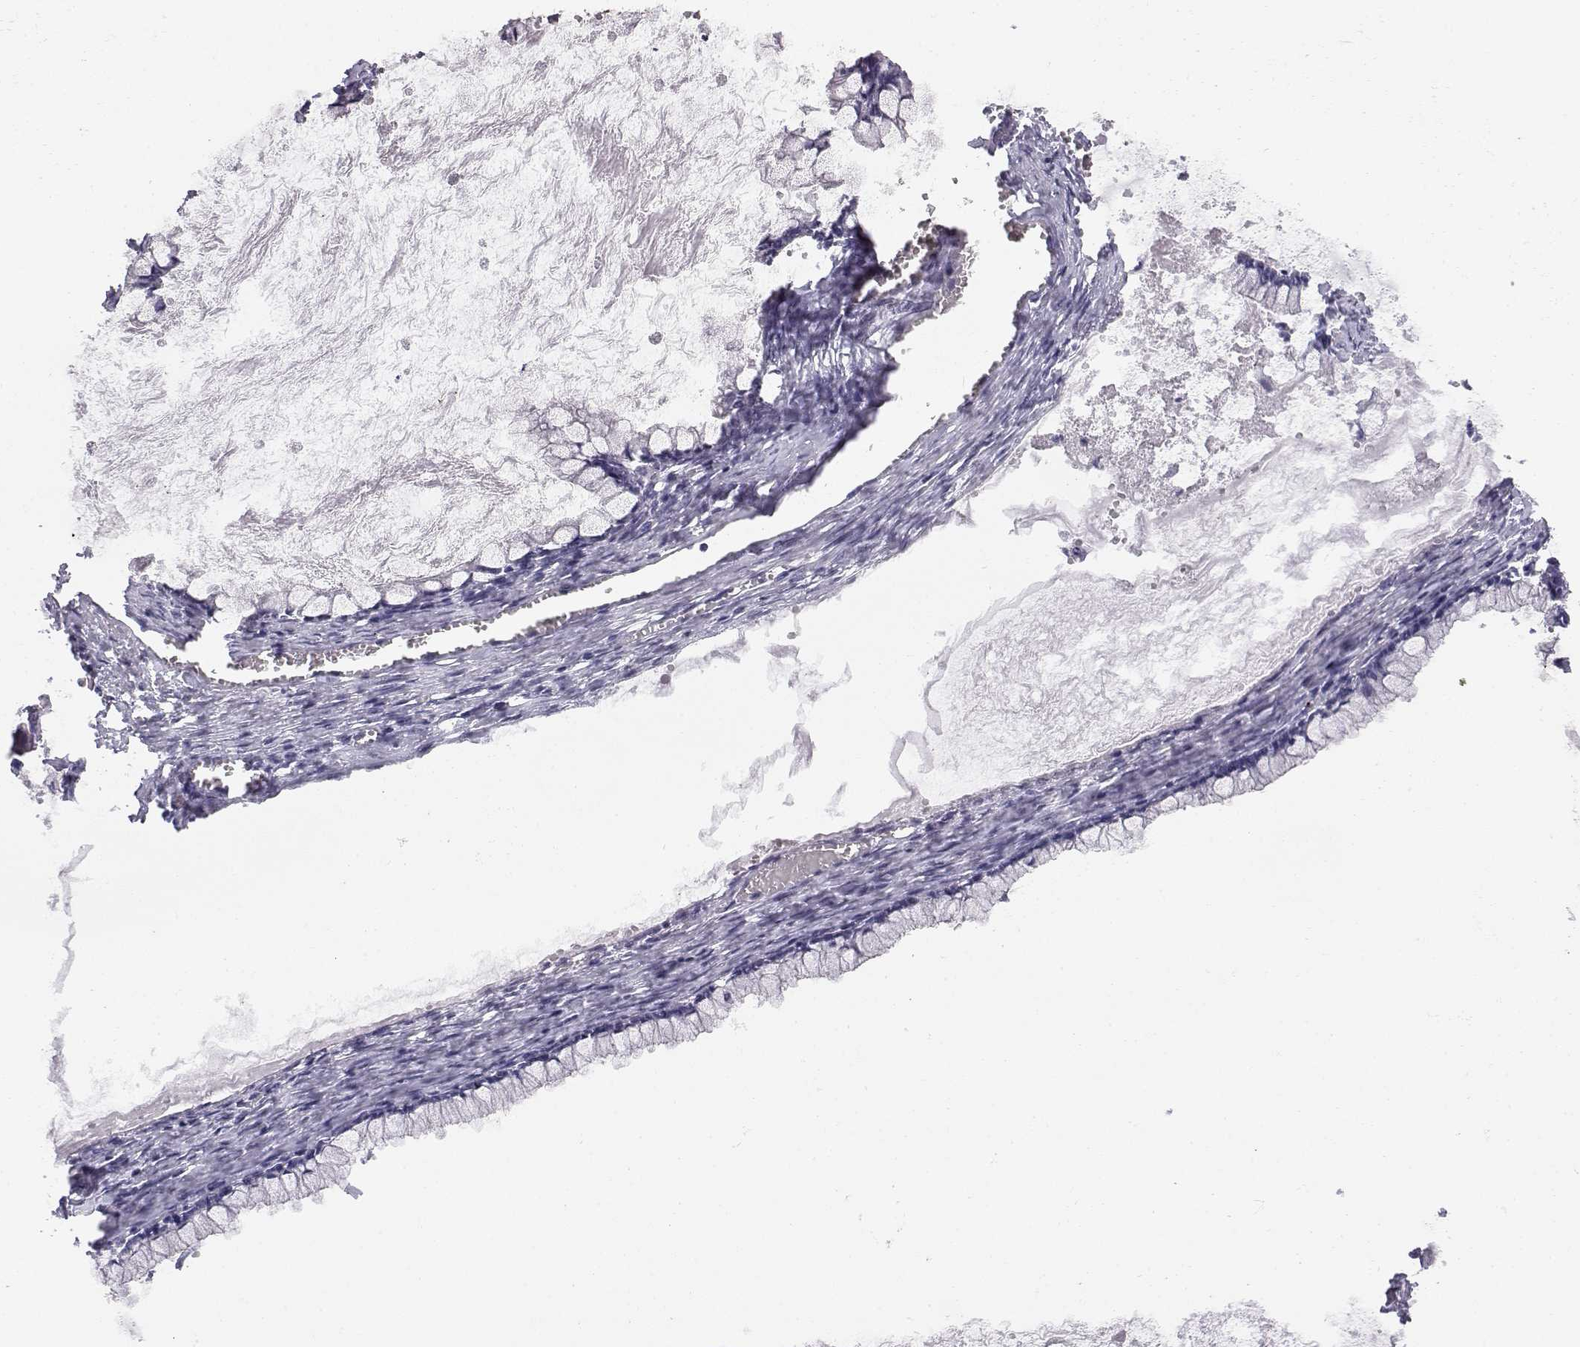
{"staining": {"intensity": "negative", "quantity": "none", "location": "none"}, "tissue": "ovarian cancer", "cell_type": "Tumor cells", "image_type": "cancer", "snomed": [{"axis": "morphology", "description": "Cystadenocarcinoma, mucinous, NOS"}, {"axis": "topography", "description": "Ovary"}], "caption": "The image demonstrates no significant positivity in tumor cells of ovarian mucinous cystadenocarcinoma.", "gene": "KCNMB4", "patient": {"sex": "female", "age": 67}}